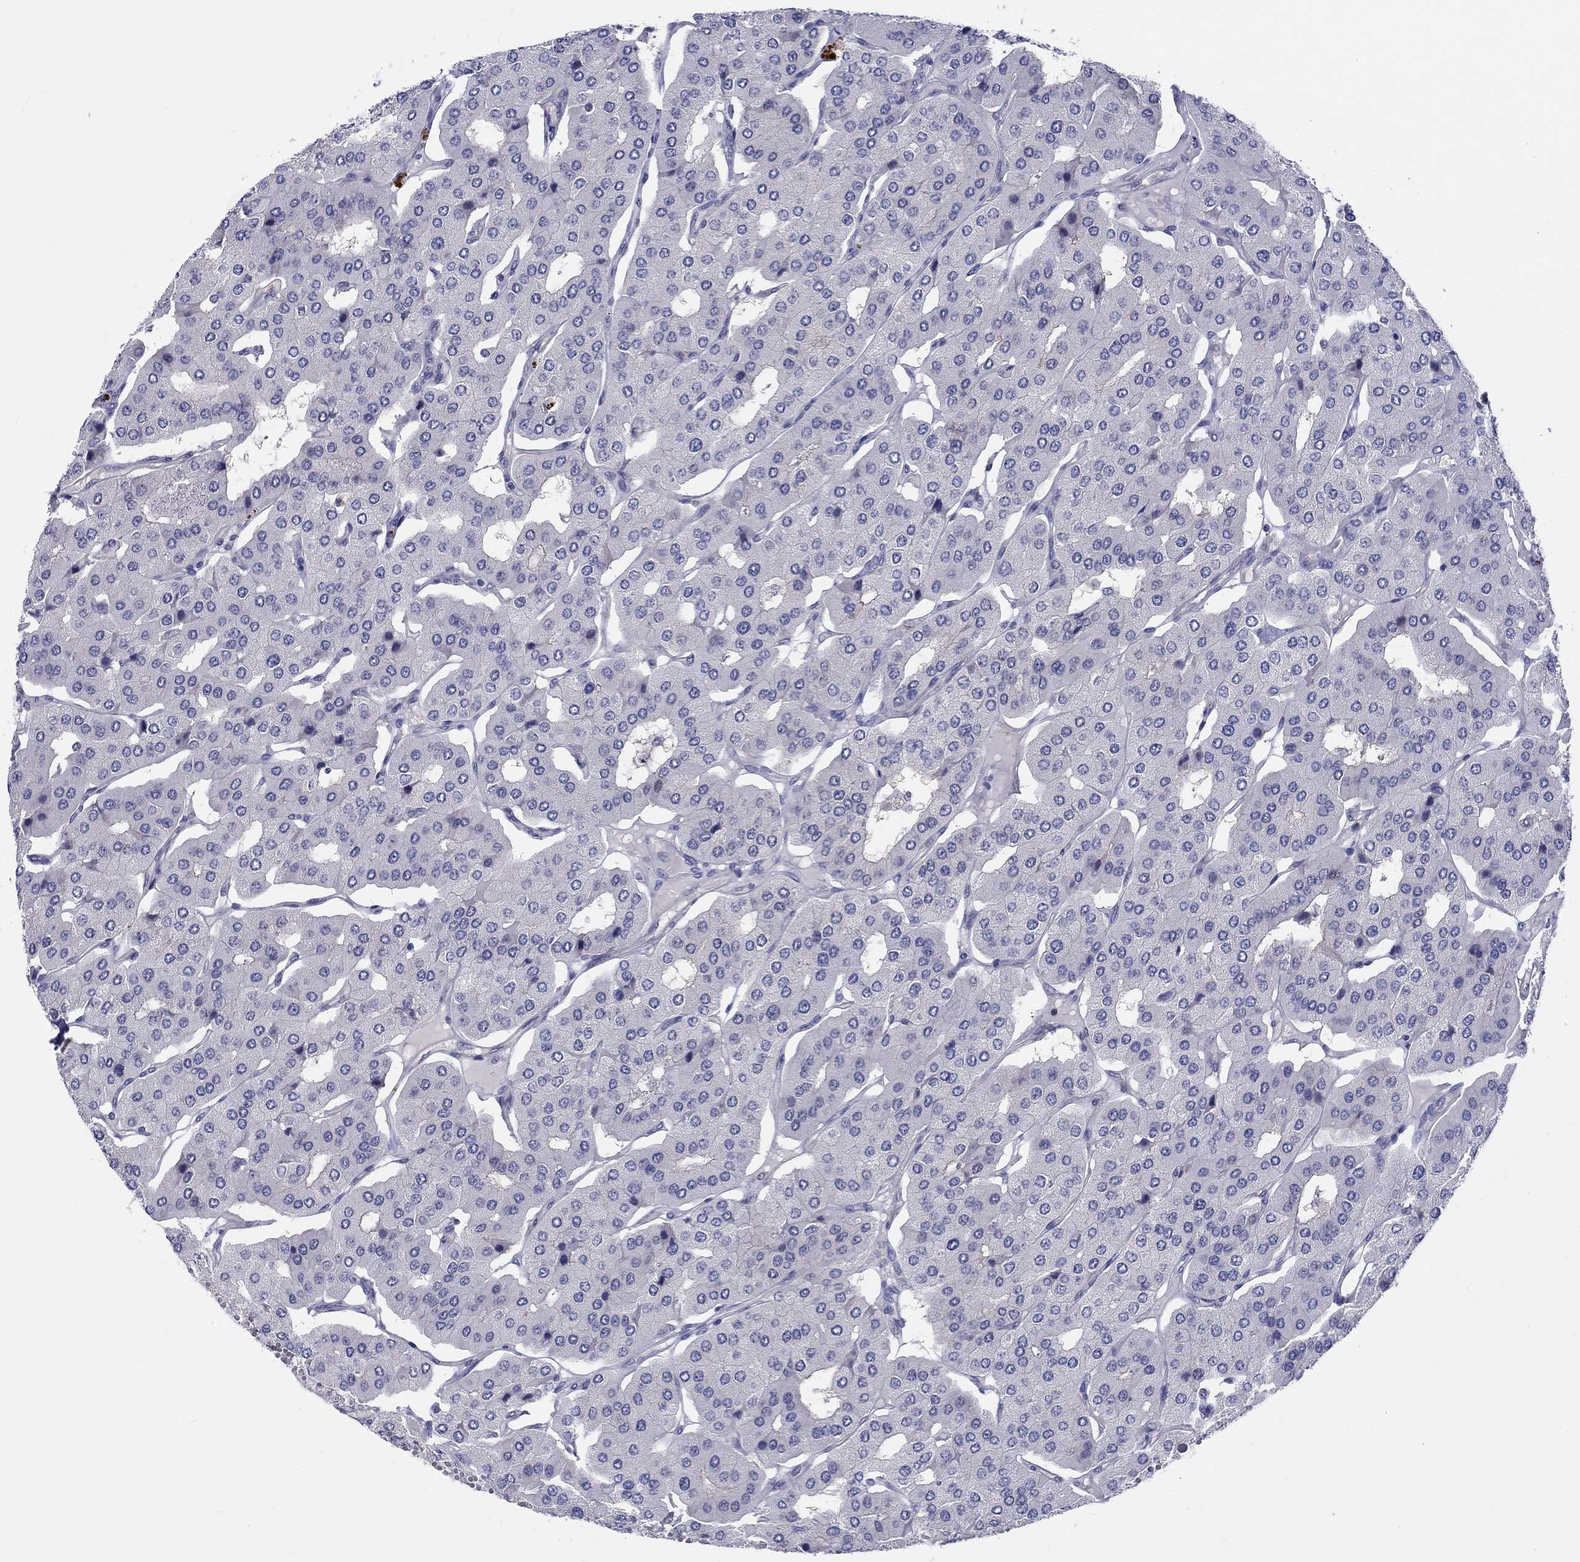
{"staining": {"intensity": "negative", "quantity": "none", "location": "none"}, "tissue": "parathyroid gland", "cell_type": "Glandular cells", "image_type": "normal", "snomed": [{"axis": "morphology", "description": "Normal tissue, NOS"}, {"axis": "morphology", "description": "Adenoma, NOS"}, {"axis": "topography", "description": "Parathyroid gland"}], "caption": "Protein analysis of unremarkable parathyroid gland displays no significant positivity in glandular cells. (DAB (3,3'-diaminobenzidine) immunohistochemistry visualized using brightfield microscopy, high magnification).", "gene": "ABCG4", "patient": {"sex": "female", "age": 86}}